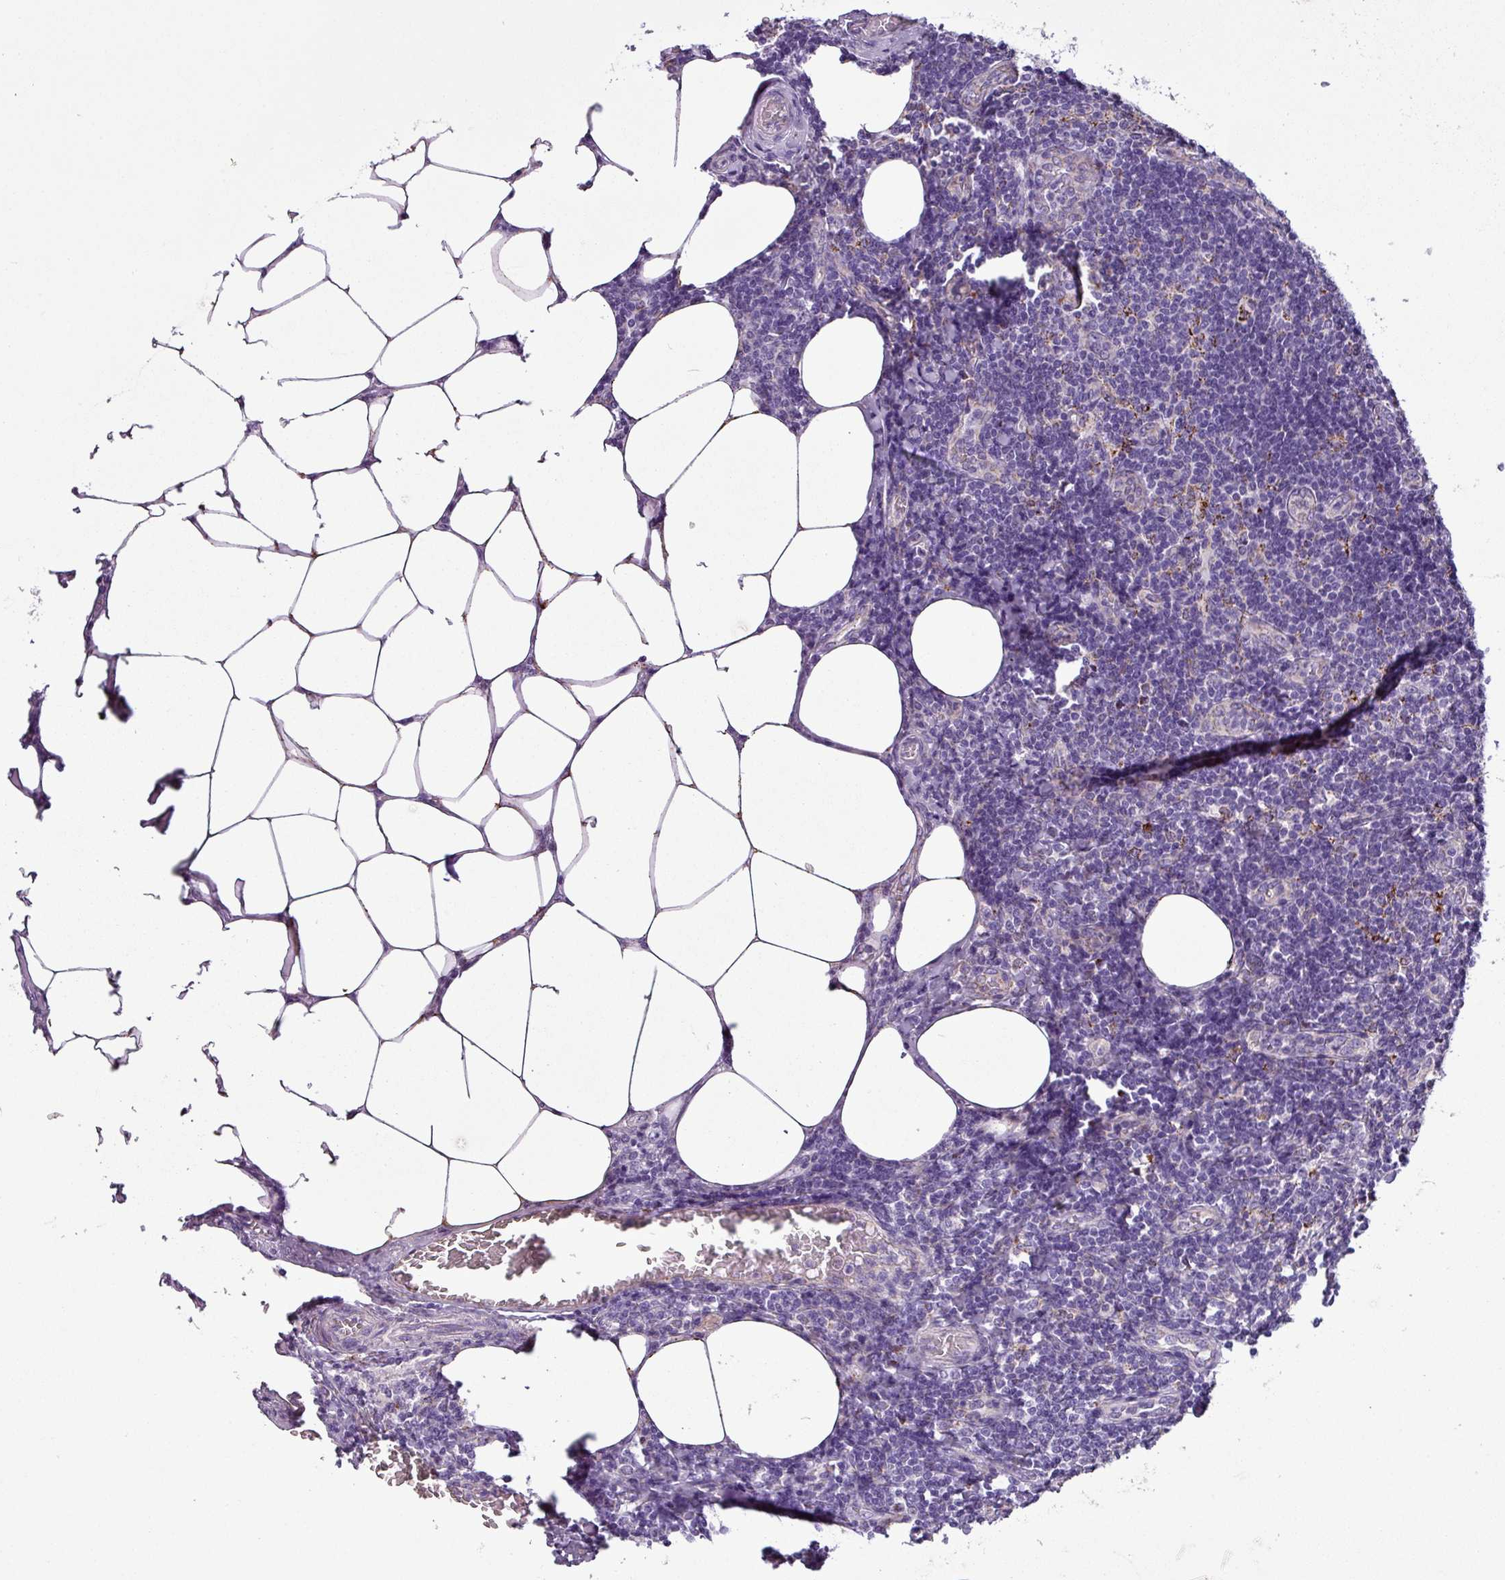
{"staining": {"intensity": "negative", "quantity": "none", "location": "none"}, "tissue": "lymph node", "cell_type": "Germinal center cells", "image_type": "normal", "snomed": [{"axis": "morphology", "description": "Normal tissue, NOS"}, {"axis": "topography", "description": "Lymph node"}], "caption": "DAB immunohistochemical staining of normal human lymph node reveals no significant expression in germinal center cells. (Brightfield microscopy of DAB (3,3'-diaminobenzidine) IHC at high magnification).", "gene": "ZNF667", "patient": {"sex": "female", "age": 59}}